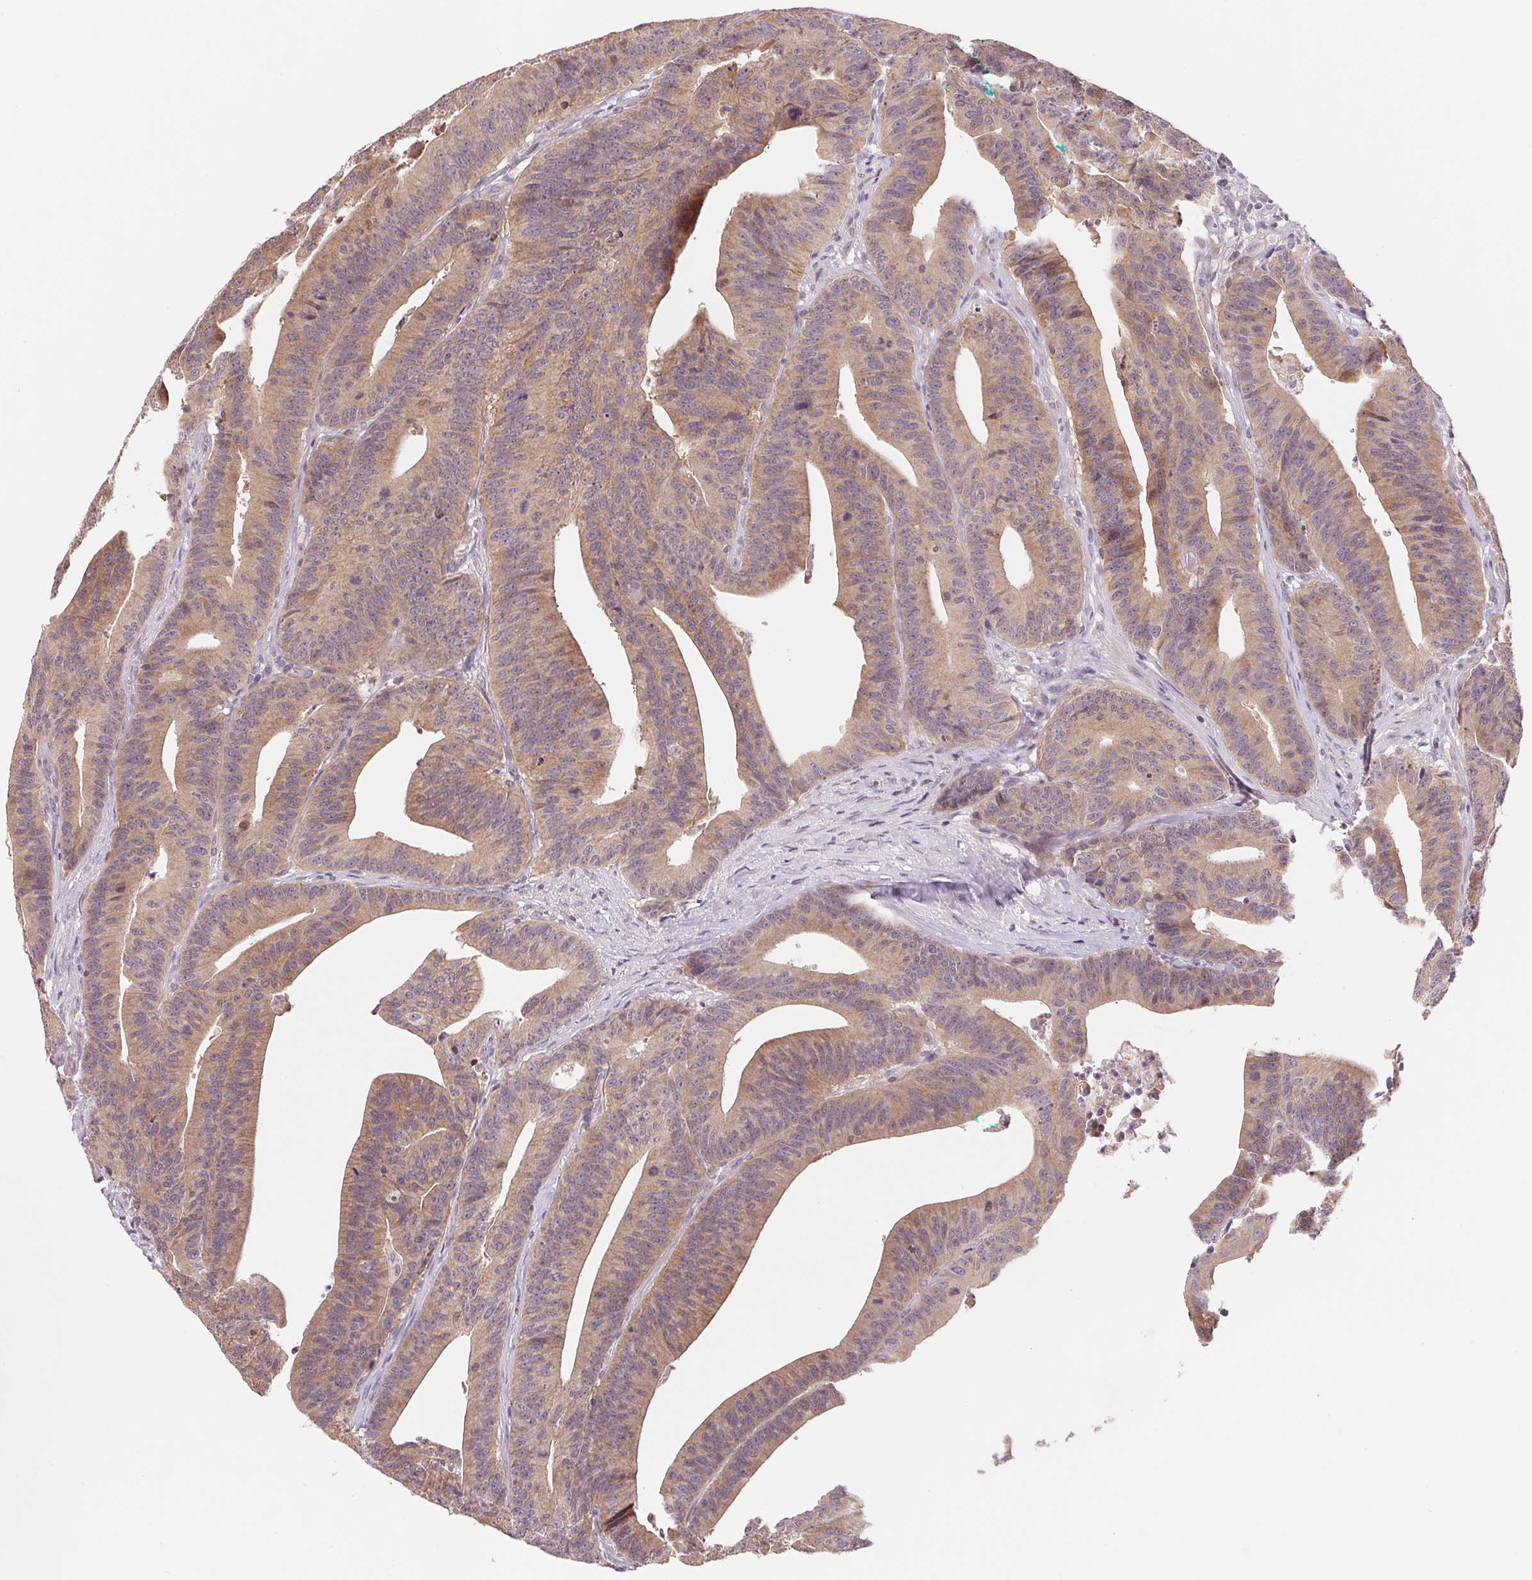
{"staining": {"intensity": "moderate", "quantity": ">75%", "location": "cytoplasmic/membranous"}, "tissue": "colorectal cancer", "cell_type": "Tumor cells", "image_type": "cancer", "snomed": [{"axis": "morphology", "description": "Adenocarcinoma, NOS"}, {"axis": "topography", "description": "Colon"}], "caption": "Tumor cells show moderate cytoplasmic/membranous positivity in about >75% of cells in colorectal cancer (adenocarcinoma). (IHC, brightfield microscopy, high magnification).", "gene": "BNIP5", "patient": {"sex": "female", "age": 78}}